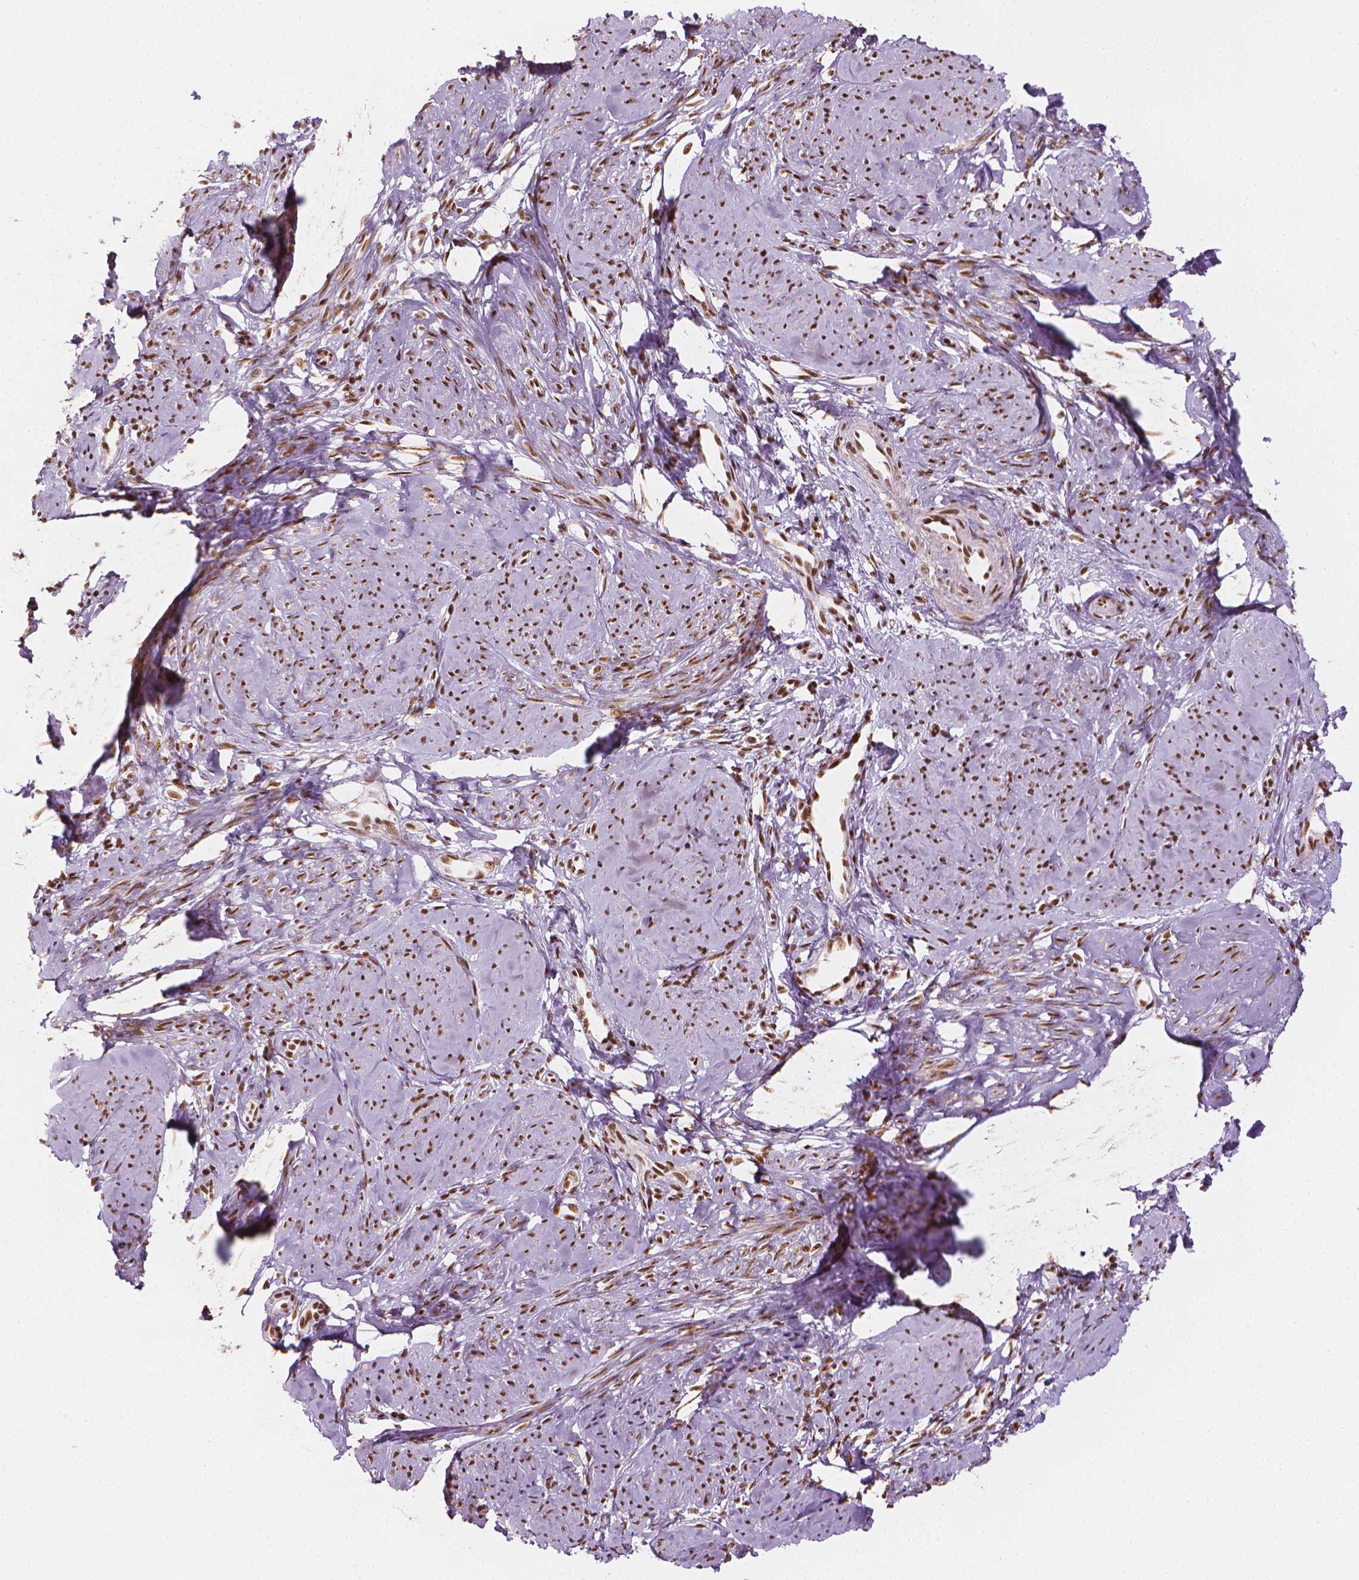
{"staining": {"intensity": "strong", "quantity": ">75%", "location": "nuclear"}, "tissue": "smooth muscle", "cell_type": "Smooth muscle cells", "image_type": "normal", "snomed": [{"axis": "morphology", "description": "Normal tissue, NOS"}, {"axis": "topography", "description": "Smooth muscle"}], "caption": "Unremarkable smooth muscle demonstrates strong nuclear positivity in approximately >75% of smooth muscle cells.", "gene": "ELF2", "patient": {"sex": "female", "age": 48}}